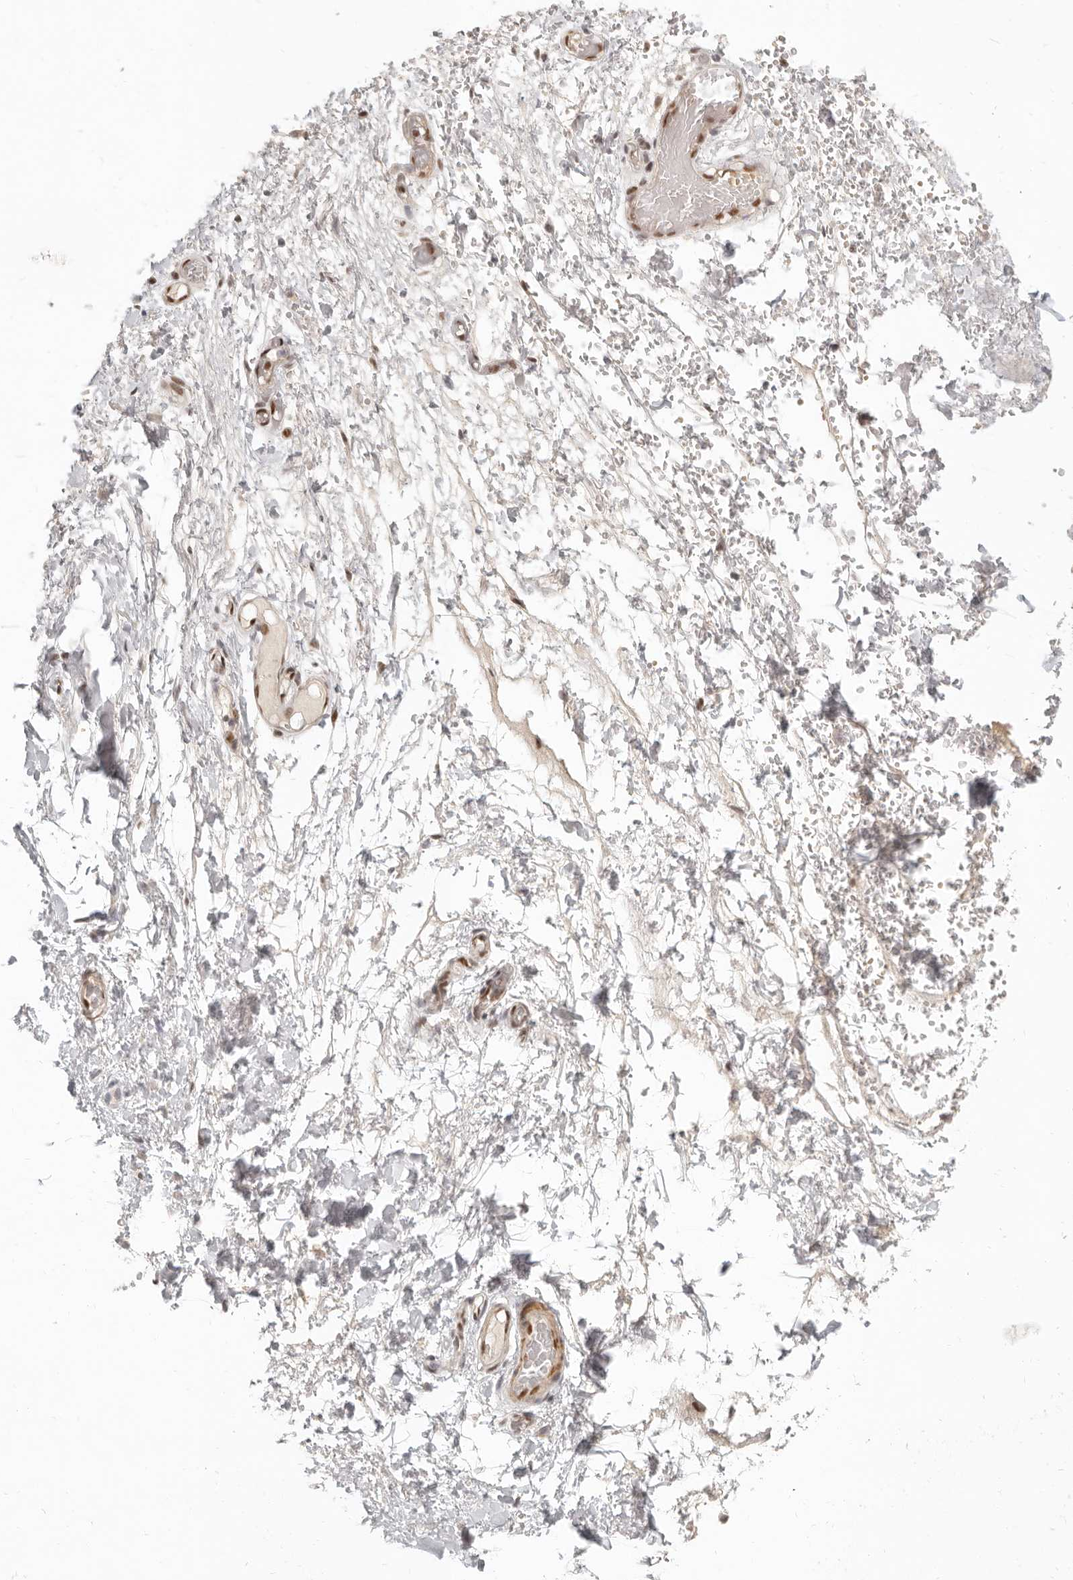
{"staining": {"intensity": "weak", "quantity": ">75%", "location": "nuclear"}, "tissue": "adipose tissue", "cell_type": "Adipocytes", "image_type": "normal", "snomed": [{"axis": "morphology", "description": "Normal tissue, NOS"}, {"axis": "morphology", "description": "Adenocarcinoma, NOS"}, {"axis": "topography", "description": "Esophagus"}], "caption": "Adipose tissue stained with a brown dye shows weak nuclear positive expression in about >75% of adipocytes.", "gene": "GABPA", "patient": {"sex": "male", "age": 62}}